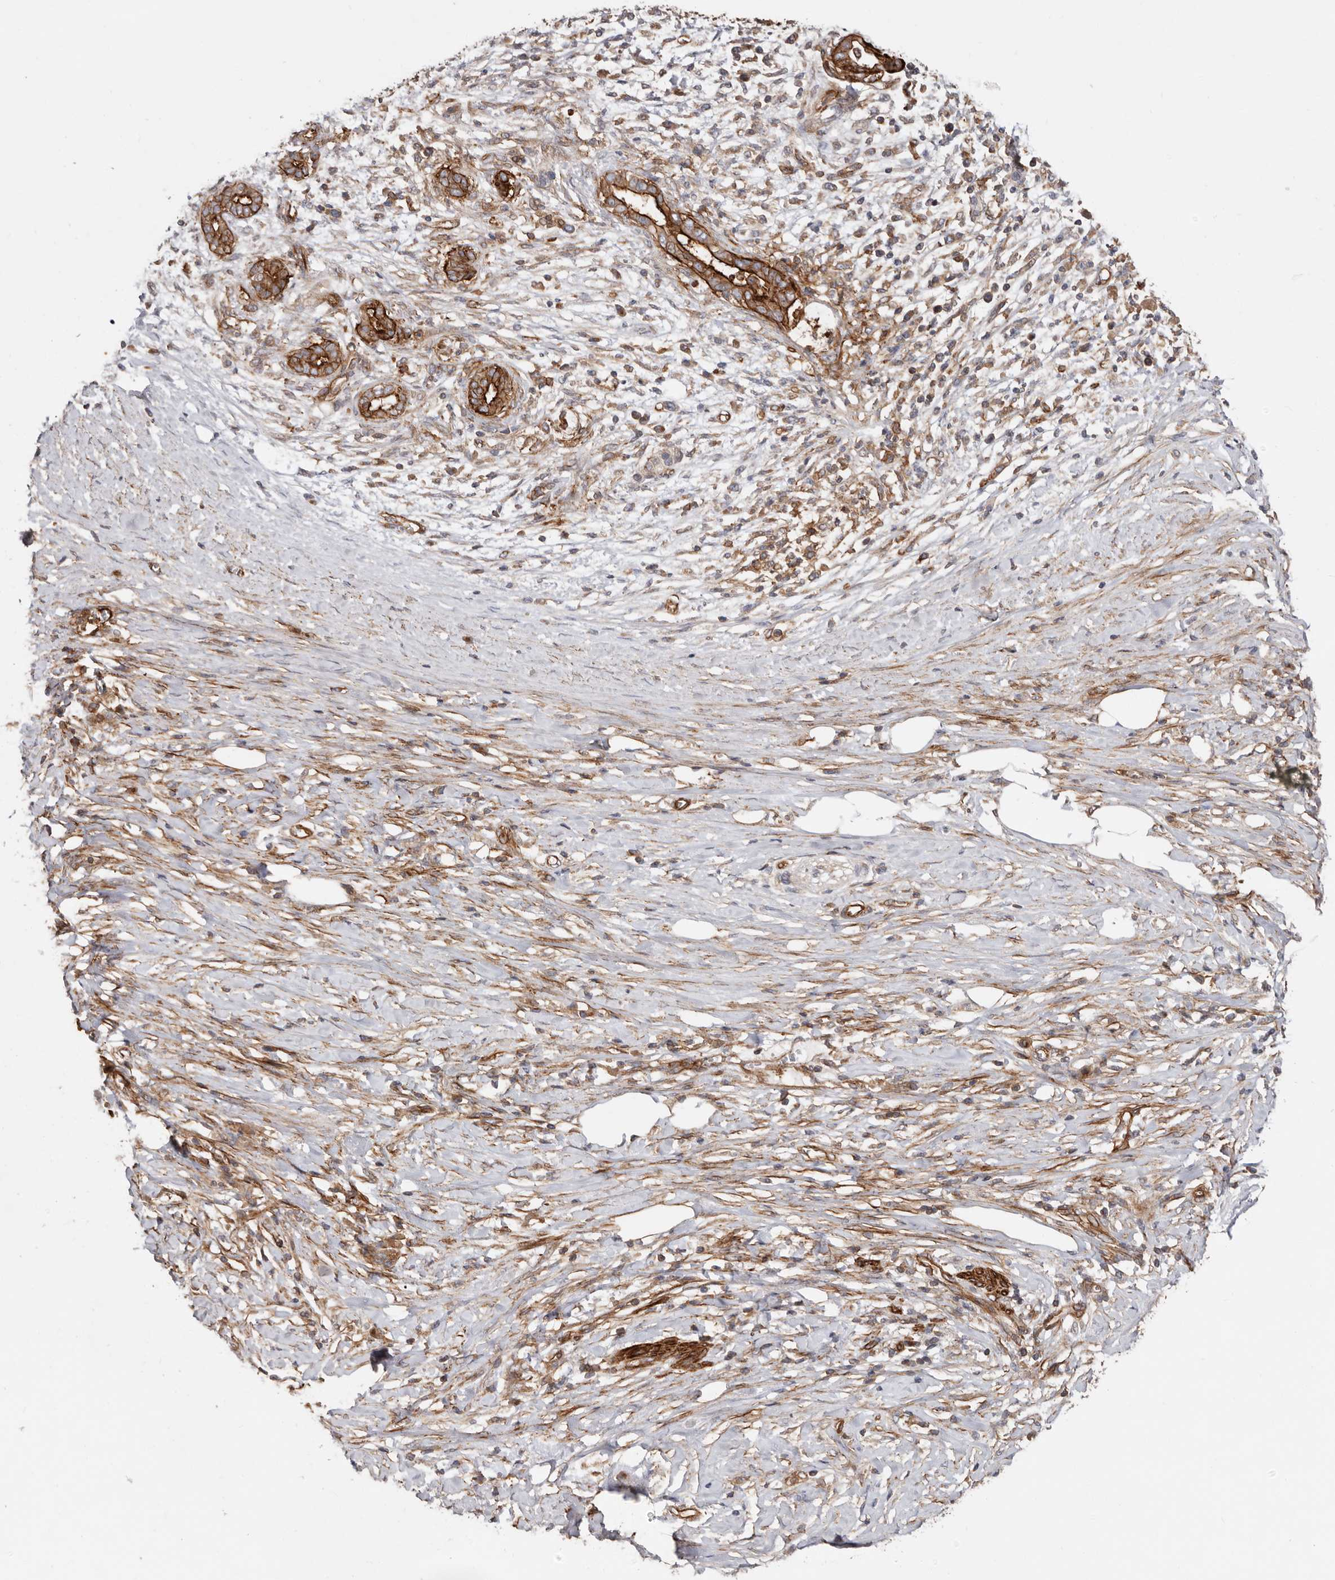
{"staining": {"intensity": "strong", "quantity": ">75%", "location": "cytoplasmic/membranous"}, "tissue": "pancreatic cancer", "cell_type": "Tumor cells", "image_type": "cancer", "snomed": [{"axis": "morphology", "description": "Adenocarcinoma, NOS"}, {"axis": "topography", "description": "Pancreas"}], "caption": "An immunohistochemistry histopathology image of neoplastic tissue is shown. Protein staining in brown highlights strong cytoplasmic/membranous positivity in pancreatic cancer (adenocarcinoma) within tumor cells.", "gene": "TMC7", "patient": {"sex": "male", "age": 58}}